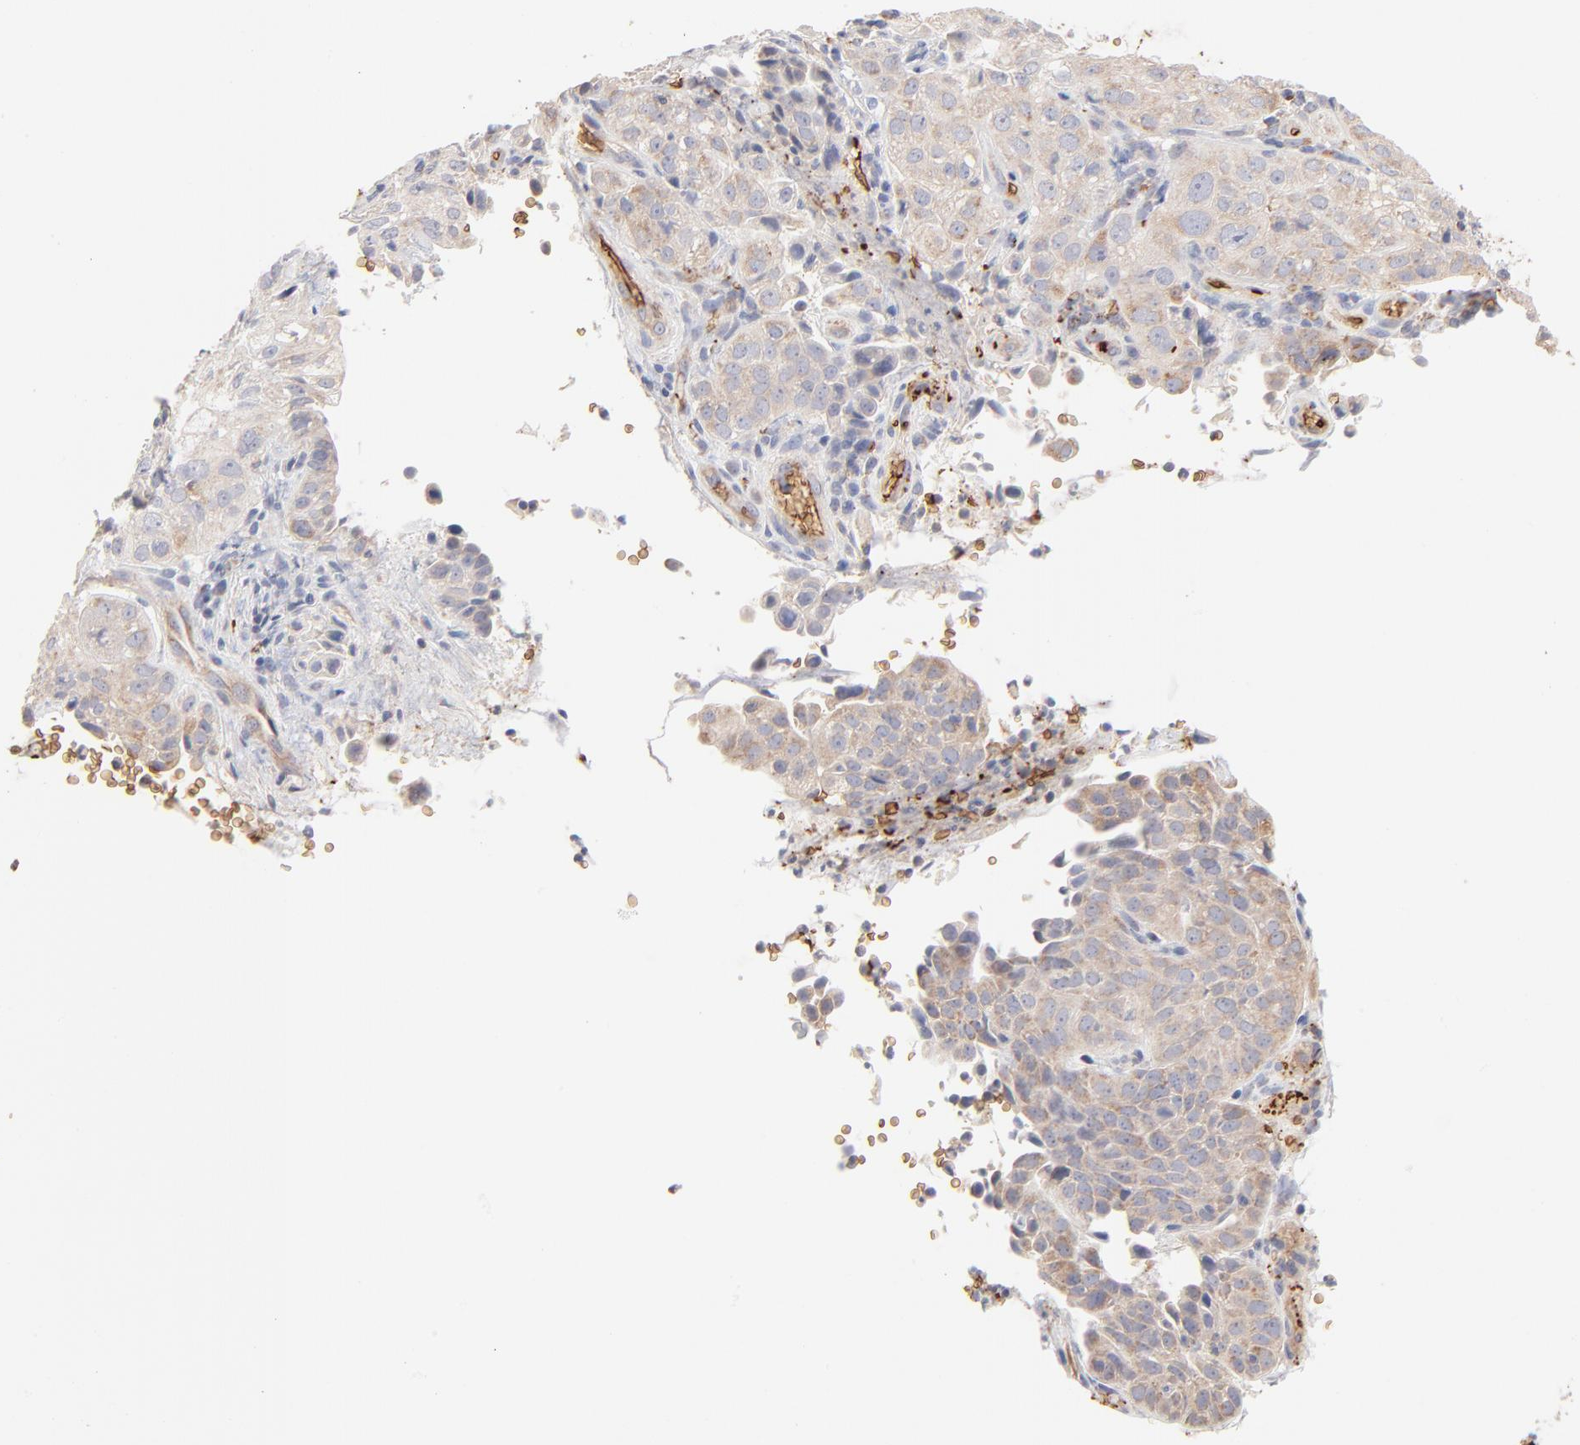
{"staining": {"intensity": "weak", "quantity": "25%-75%", "location": "cytoplasmic/membranous"}, "tissue": "cervical cancer", "cell_type": "Tumor cells", "image_type": "cancer", "snomed": [{"axis": "morphology", "description": "Squamous cell carcinoma, NOS"}, {"axis": "topography", "description": "Cervix"}], "caption": "Tumor cells reveal low levels of weak cytoplasmic/membranous expression in approximately 25%-75% of cells in human cervical cancer (squamous cell carcinoma).", "gene": "SPTB", "patient": {"sex": "female", "age": 38}}